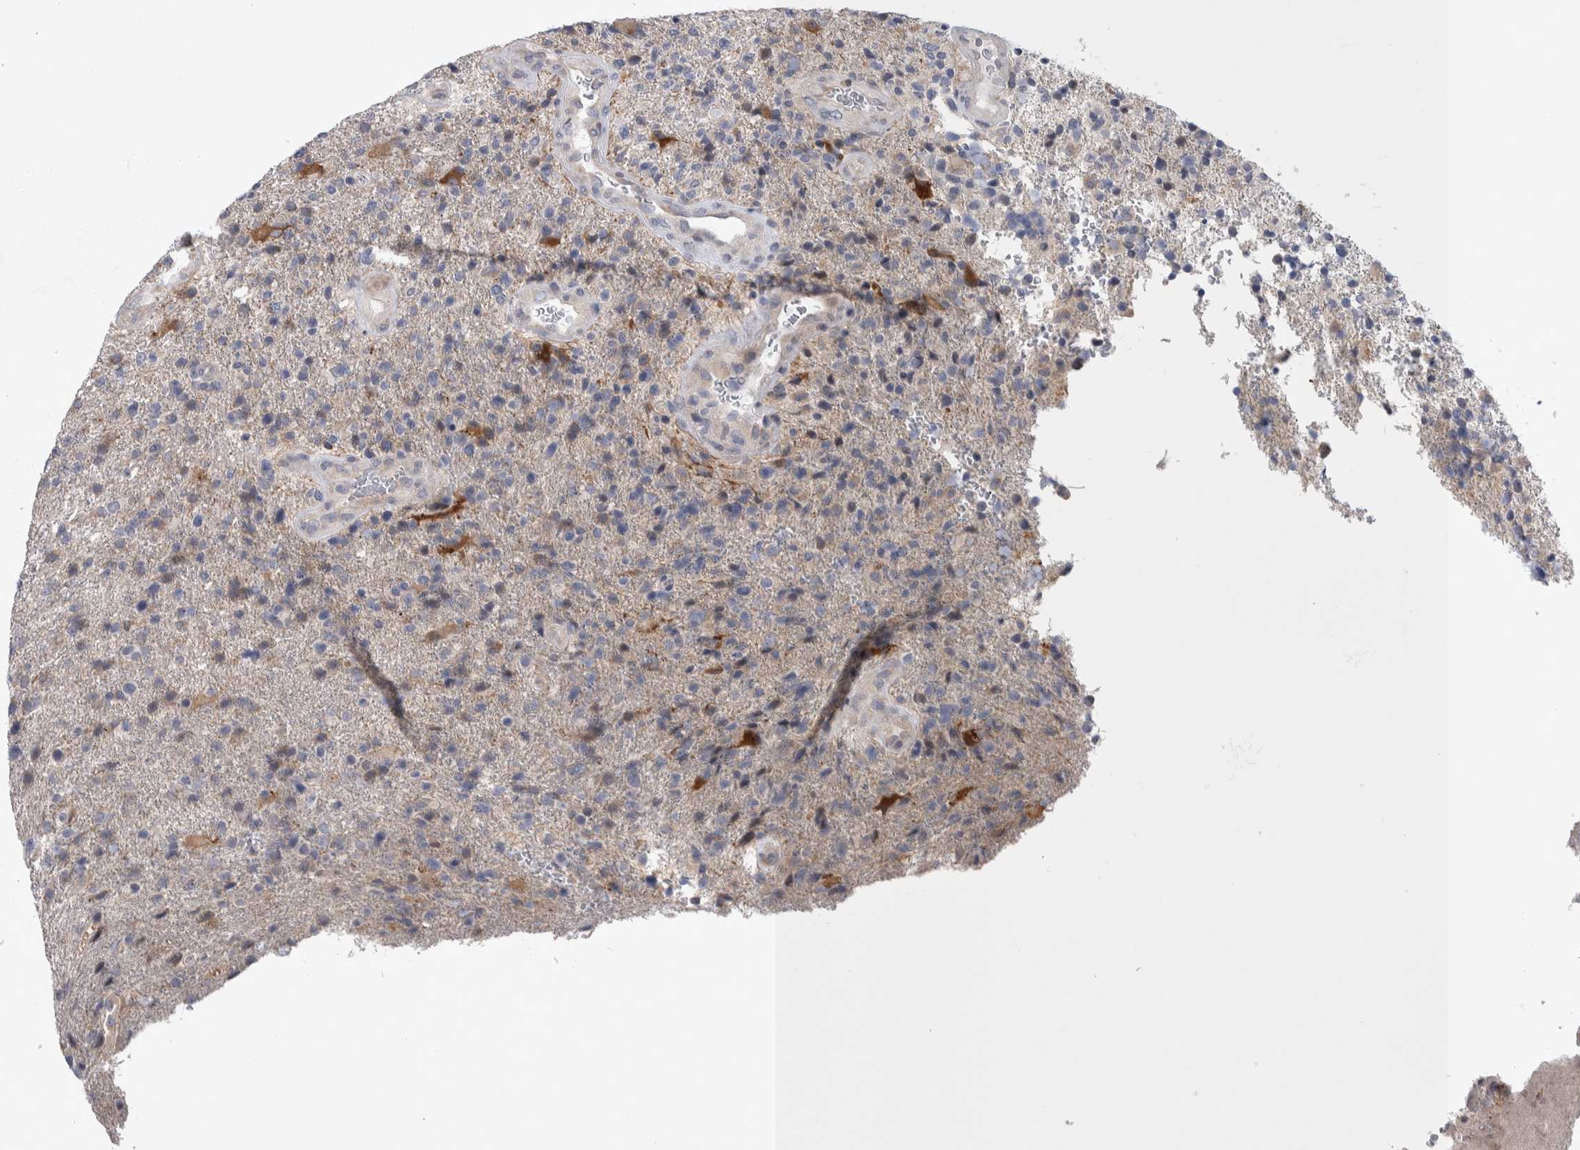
{"staining": {"intensity": "negative", "quantity": "none", "location": "none"}, "tissue": "glioma", "cell_type": "Tumor cells", "image_type": "cancer", "snomed": [{"axis": "morphology", "description": "Glioma, malignant, High grade"}, {"axis": "topography", "description": "Brain"}], "caption": "This is an immunohistochemistry histopathology image of malignant glioma (high-grade). There is no expression in tumor cells.", "gene": "IBTK", "patient": {"sex": "male", "age": 72}}